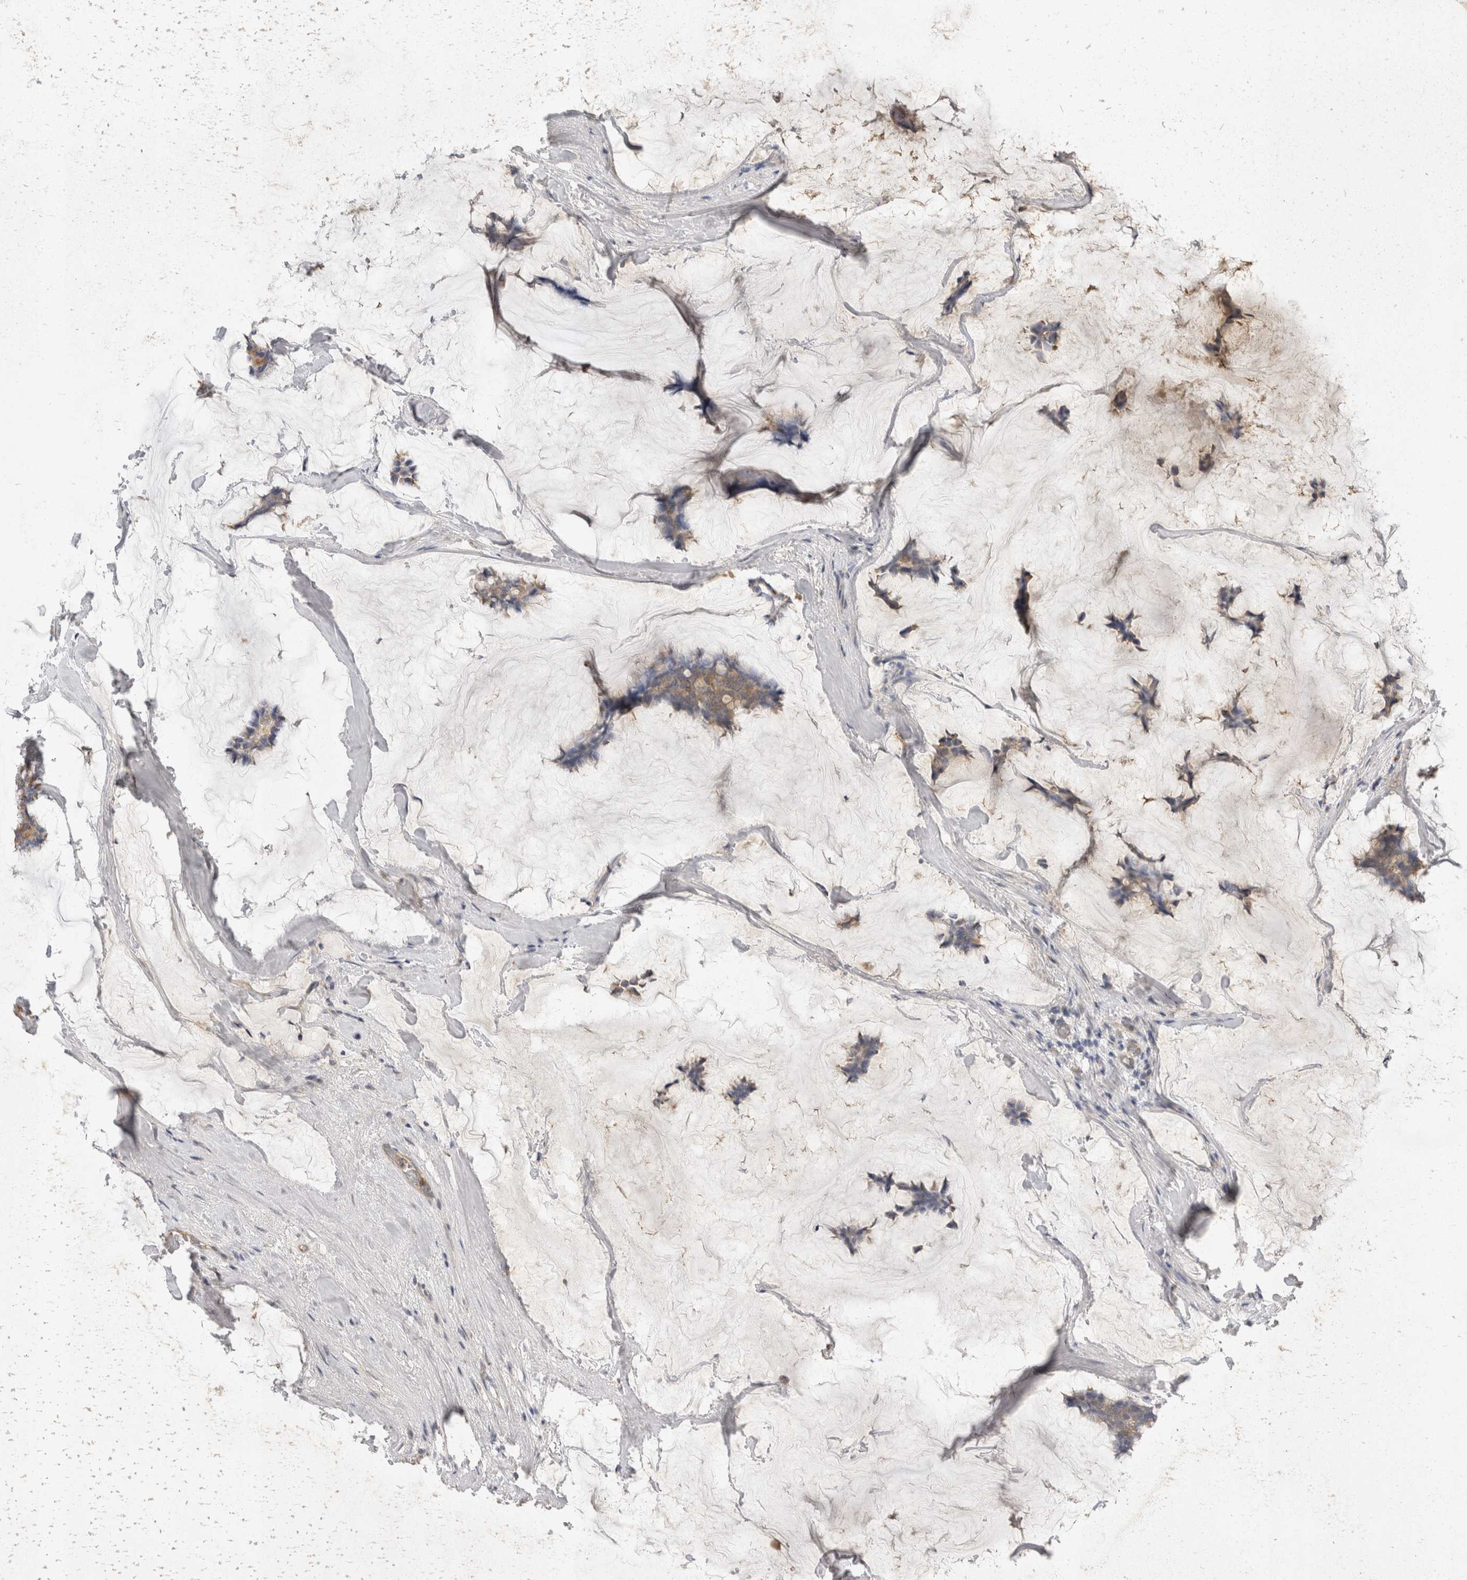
{"staining": {"intensity": "weak", "quantity": "<25%", "location": "cytoplasmic/membranous"}, "tissue": "breast cancer", "cell_type": "Tumor cells", "image_type": "cancer", "snomed": [{"axis": "morphology", "description": "Duct carcinoma"}, {"axis": "topography", "description": "Breast"}], "caption": "Human intraductal carcinoma (breast) stained for a protein using IHC displays no staining in tumor cells.", "gene": "EIF4G3", "patient": {"sex": "female", "age": 93}}